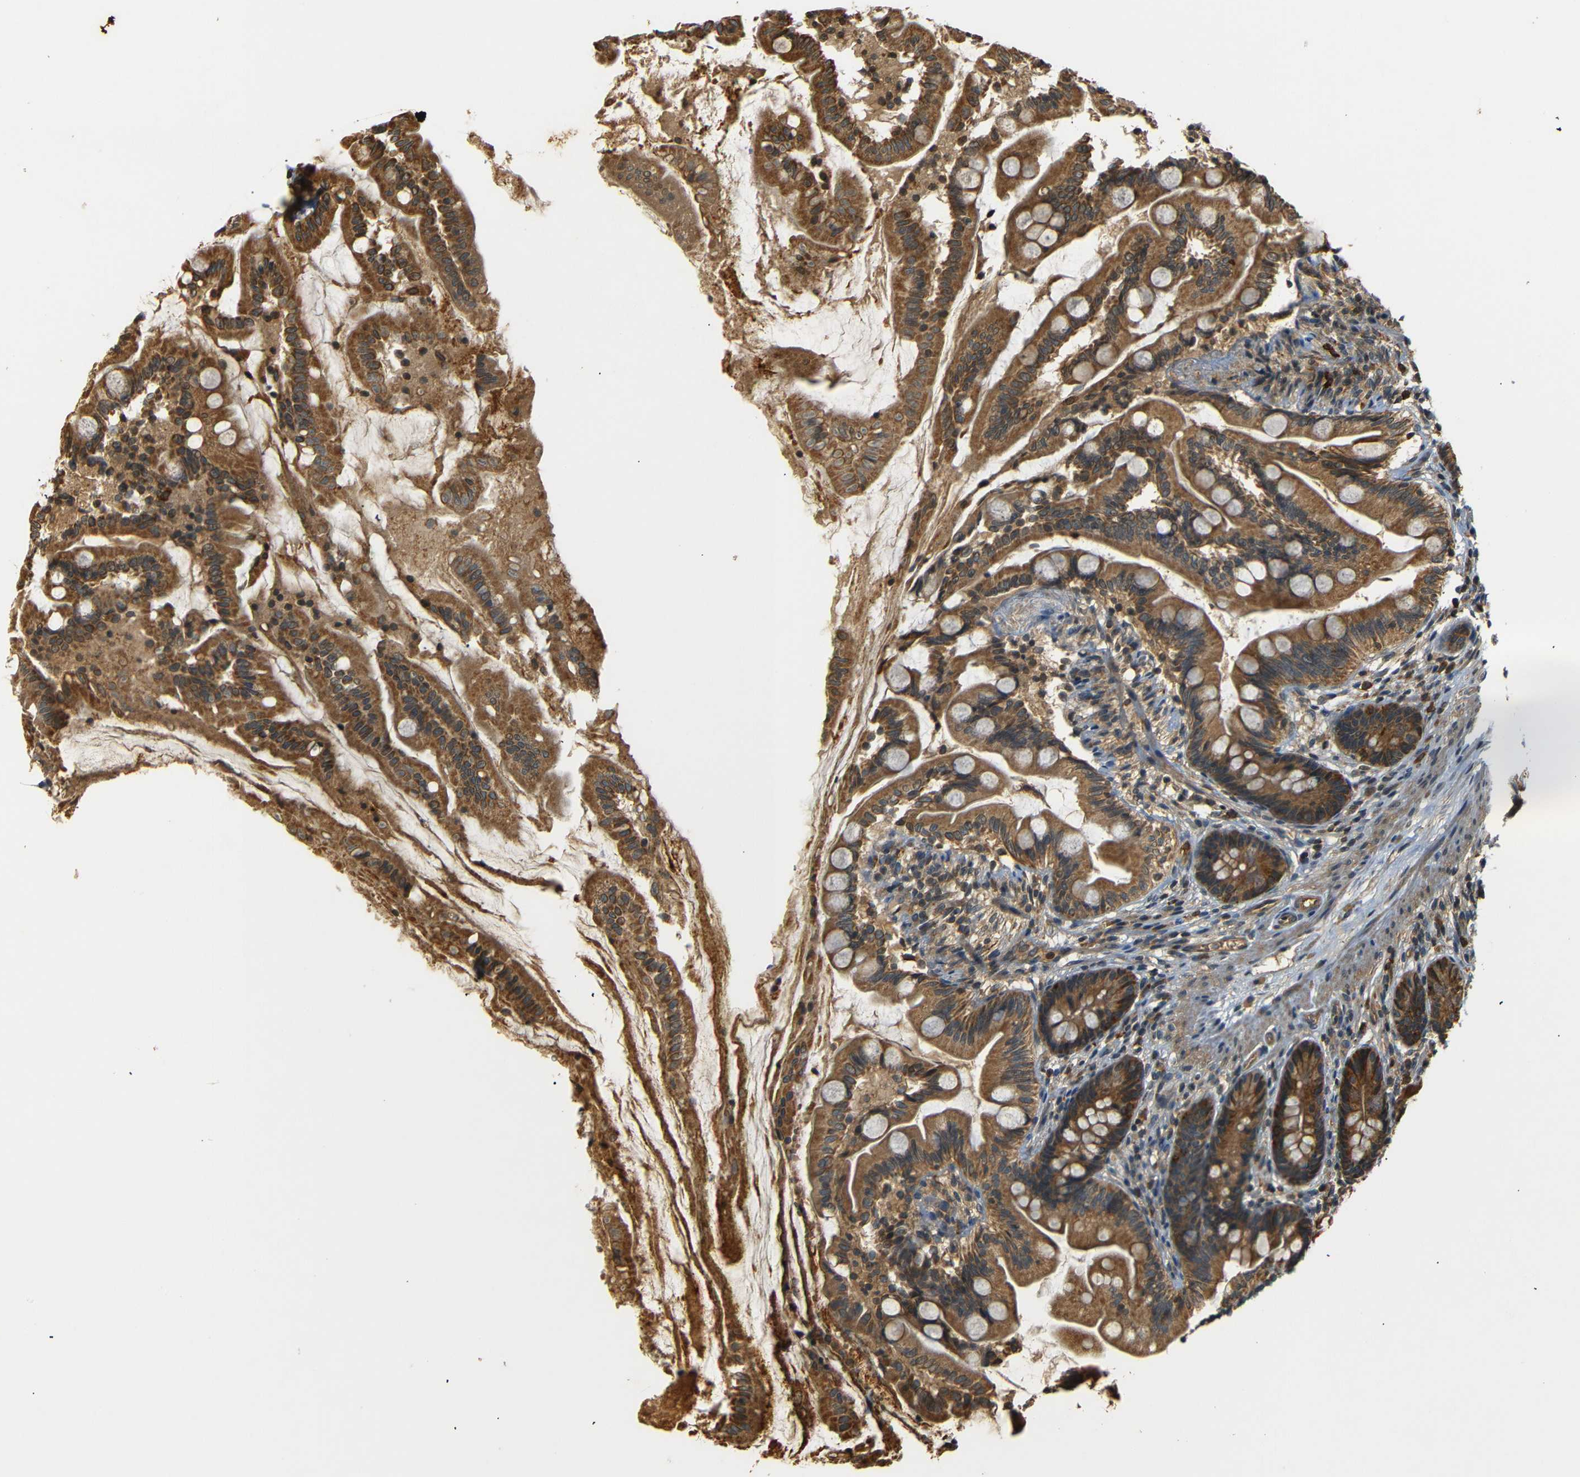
{"staining": {"intensity": "strong", "quantity": ">75%", "location": "cytoplasmic/membranous"}, "tissue": "small intestine", "cell_type": "Glandular cells", "image_type": "normal", "snomed": [{"axis": "morphology", "description": "Normal tissue, NOS"}, {"axis": "topography", "description": "Small intestine"}], "caption": "Approximately >75% of glandular cells in unremarkable human small intestine show strong cytoplasmic/membranous protein positivity as visualized by brown immunohistochemical staining.", "gene": "TANK", "patient": {"sex": "female", "age": 56}}